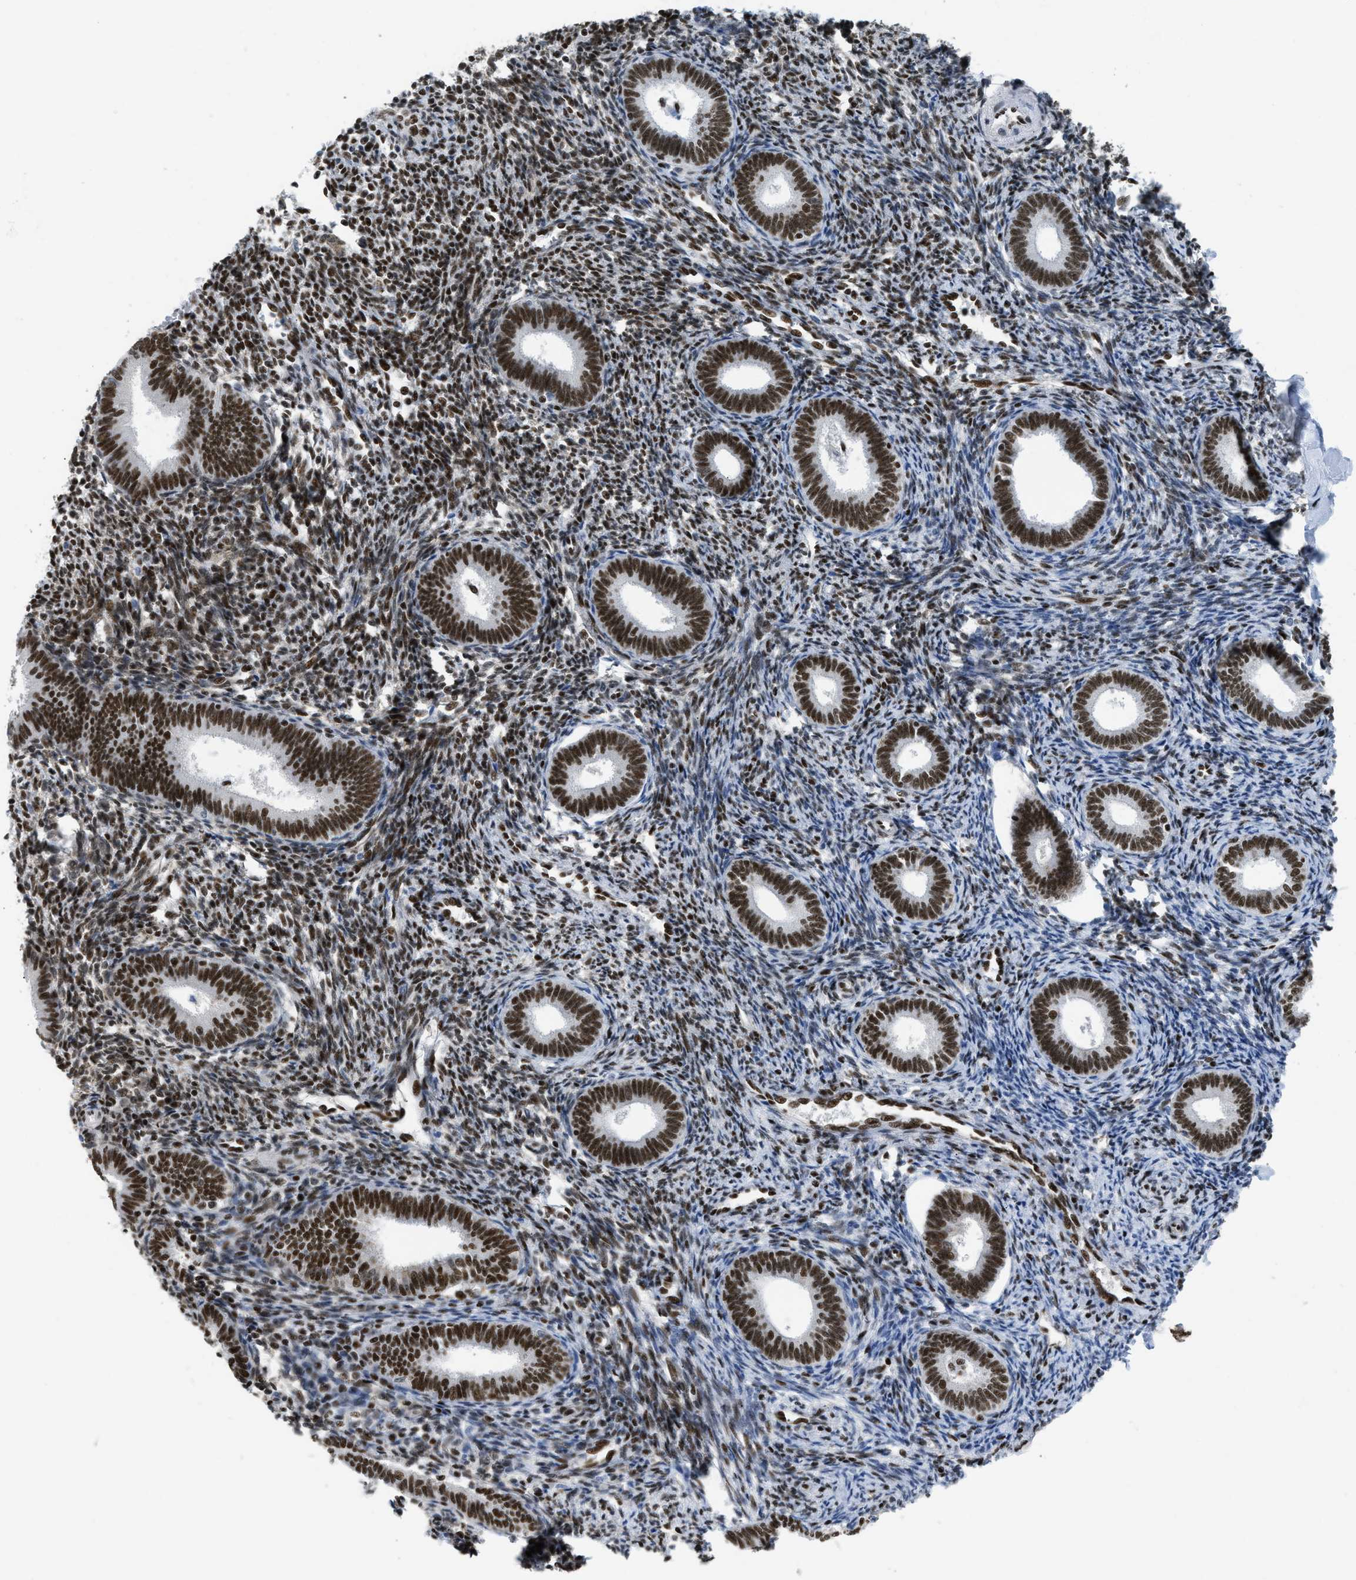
{"staining": {"intensity": "strong", "quantity": "25%-75%", "location": "nuclear"}, "tissue": "endometrium", "cell_type": "Cells in endometrial stroma", "image_type": "normal", "snomed": [{"axis": "morphology", "description": "Normal tissue, NOS"}, {"axis": "topography", "description": "Endometrium"}], "caption": "Strong nuclear expression is present in approximately 25%-75% of cells in endometrial stroma in benign endometrium. The staining was performed using DAB (3,3'-diaminobenzidine), with brown indicating positive protein expression. Nuclei are stained blue with hematoxylin.", "gene": "SCAF4", "patient": {"sex": "female", "age": 41}}